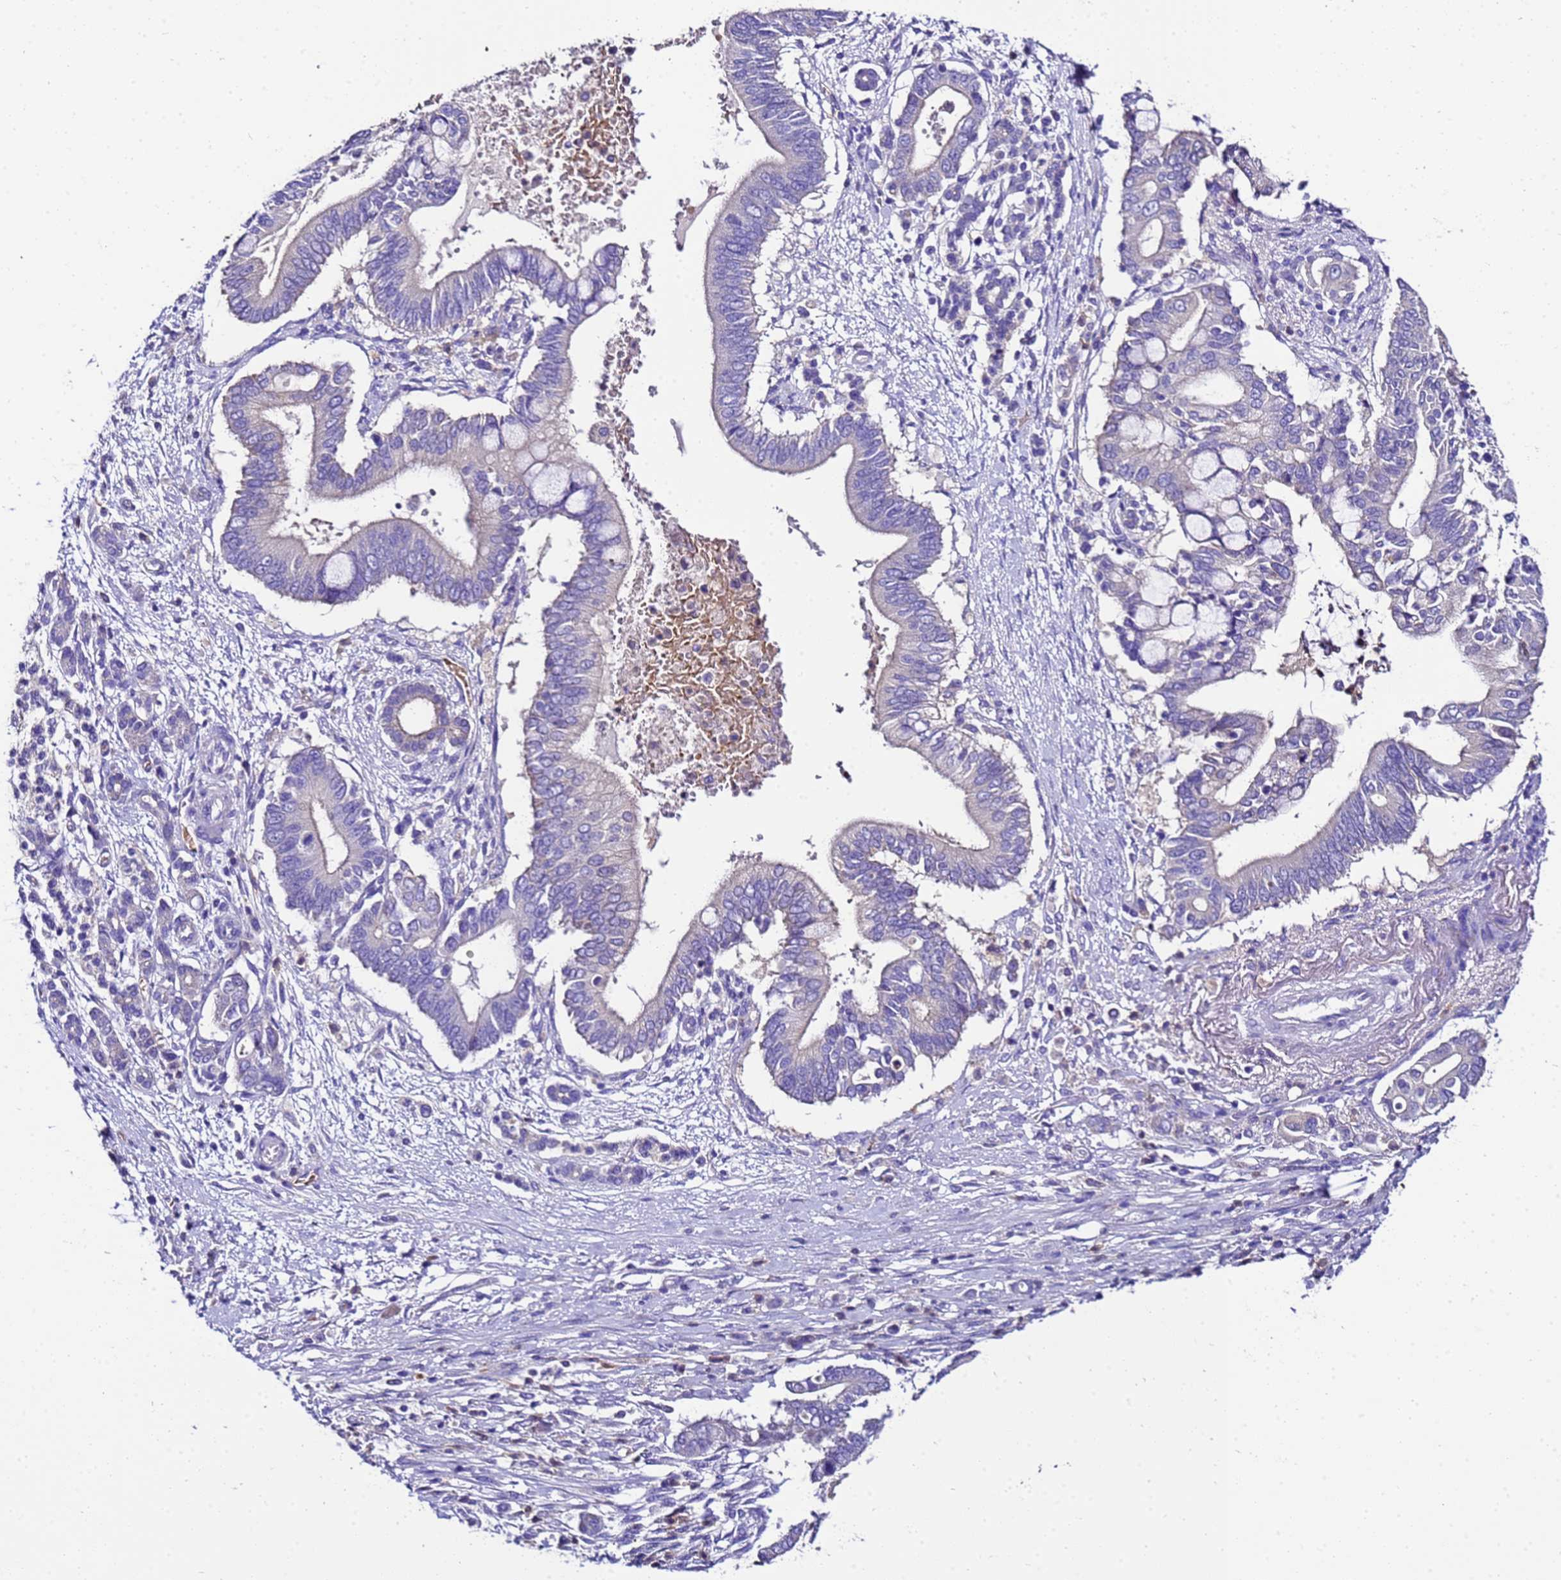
{"staining": {"intensity": "negative", "quantity": "none", "location": "none"}, "tissue": "pancreatic cancer", "cell_type": "Tumor cells", "image_type": "cancer", "snomed": [{"axis": "morphology", "description": "Adenocarcinoma, NOS"}, {"axis": "topography", "description": "Pancreas"}], "caption": "Pancreatic cancer was stained to show a protein in brown. There is no significant staining in tumor cells.", "gene": "UGT2A1", "patient": {"sex": "male", "age": 68}}